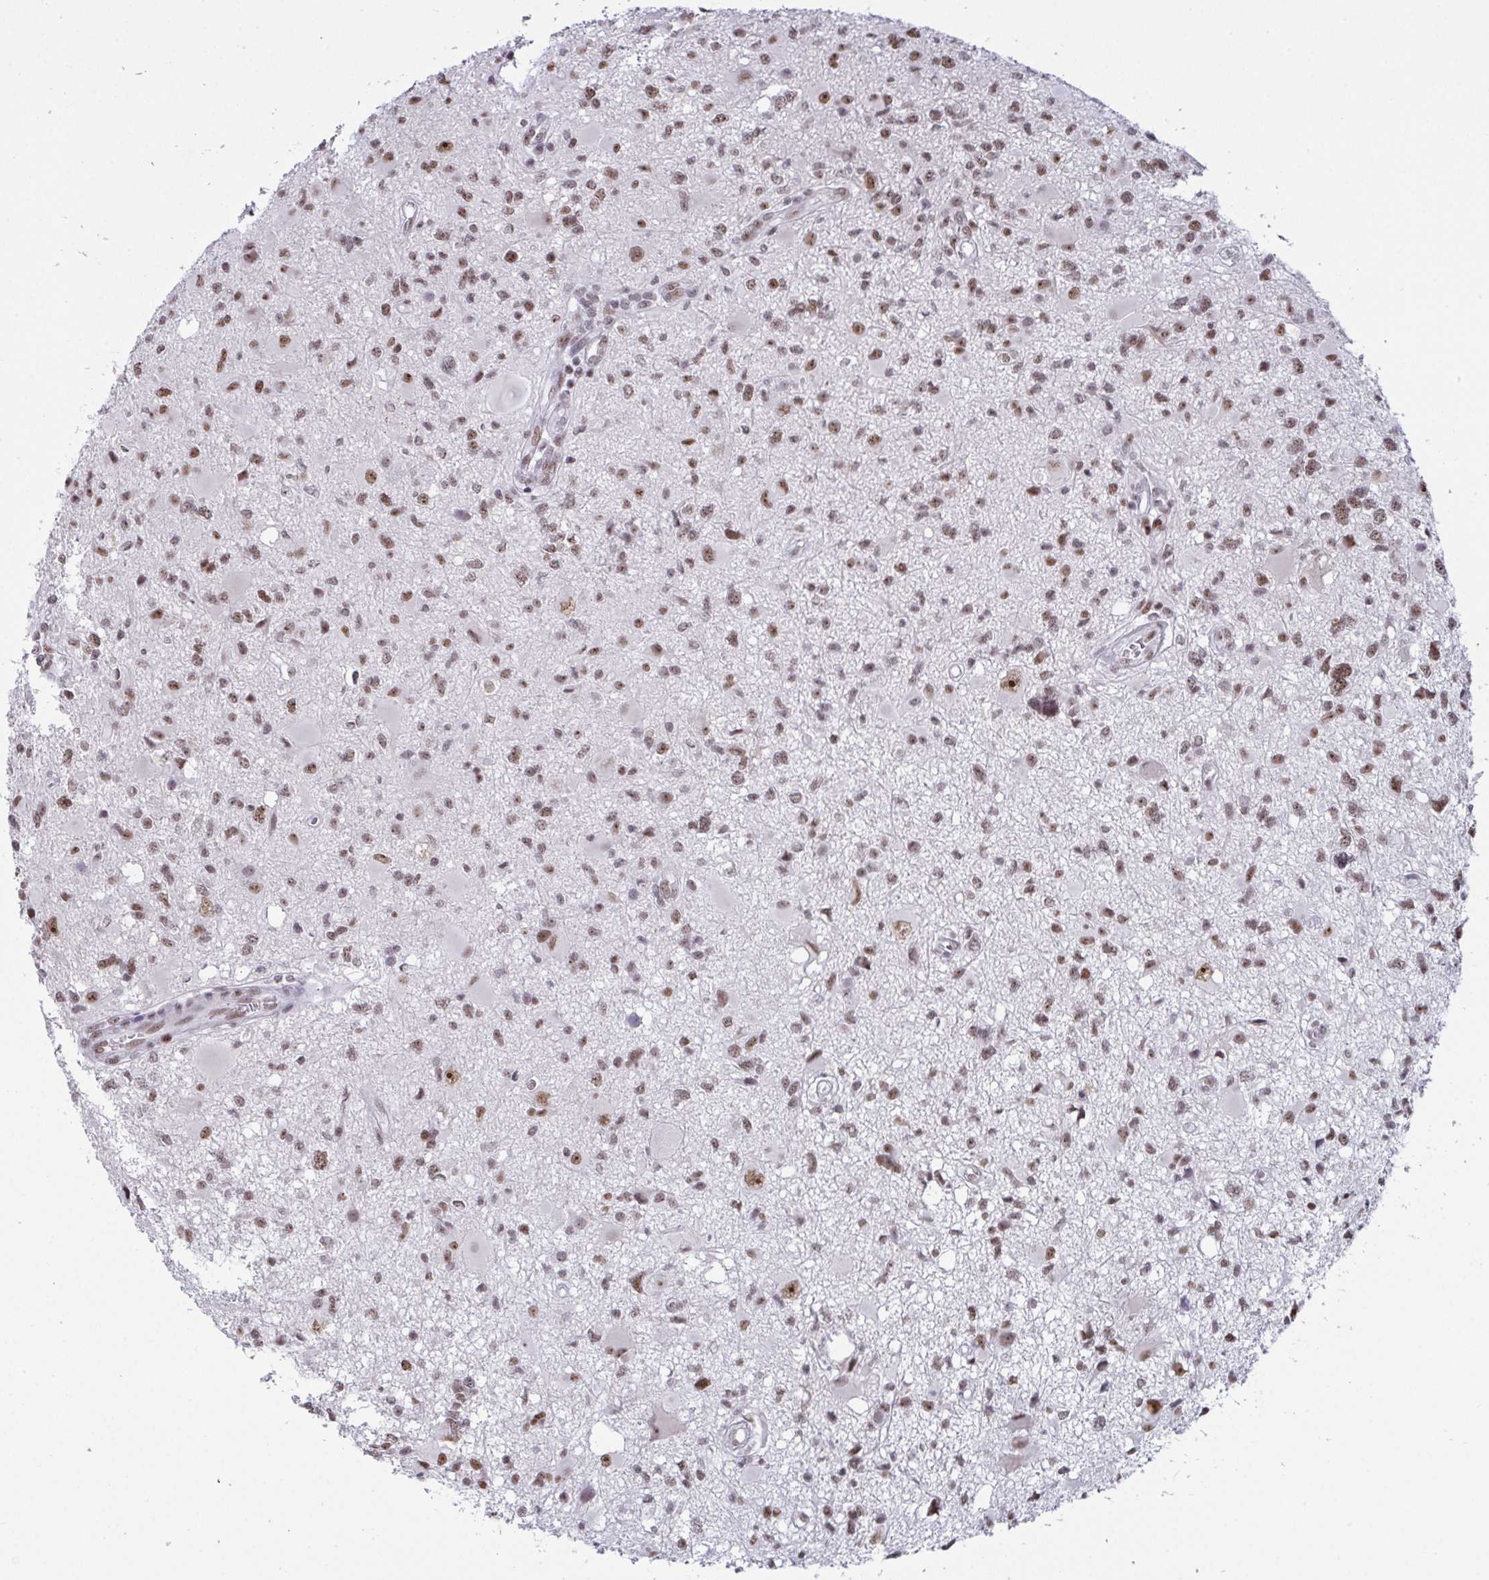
{"staining": {"intensity": "moderate", "quantity": ">75%", "location": "nuclear"}, "tissue": "glioma", "cell_type": "Tumor cells", "image_type": "cancer", "snomed": [{"axis": "morphology", "description": "Glioma, malignant, High grade"}, {"axis": "topography", "description": "Brain"}], "caption": "The image demonstrates staining of high-grade glioma (malignant), revealing moderate nuclear protein positivity (brown color) within tumor cells.", "gene": "SUPT16H", "patient": {"sex": "male", "age": 54}}